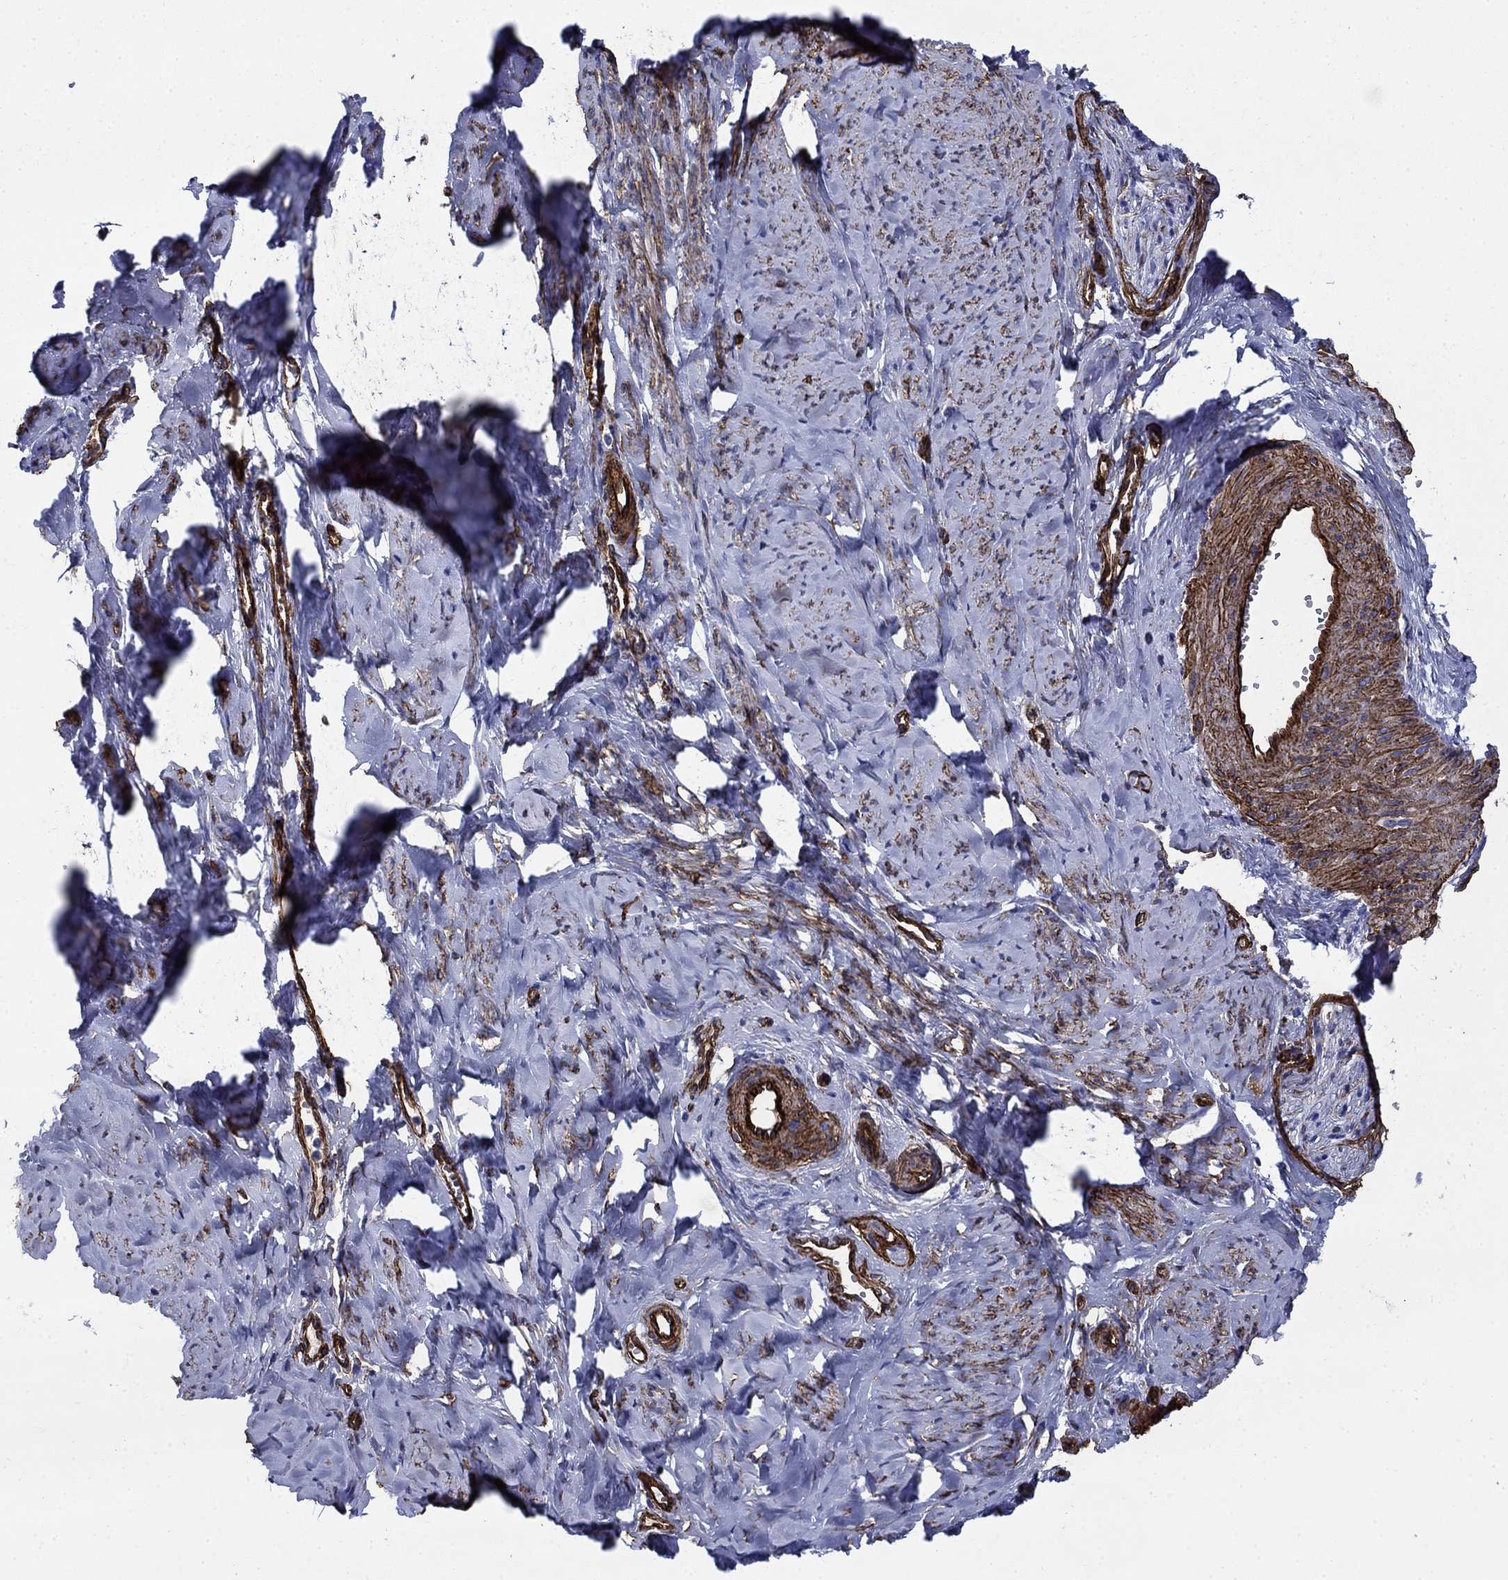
{"staining": {"intensity": "strong", "quantity": "25%-75%", "location": "cytoplasmic/membranous"}, "tissue": "smooth muscle", "cell_type": "Smooth muscle cells", "image_type": "normal", "snomed": [{"axis": "morphology", "description": "Normal tissue, NOS"}, {"axis": "topography", "description": "Smooth muscle"}], "caption": "The micrograph shows a brown stain indicating the presence of a protein in the cytoplasmic/membranous of smooth muscle cells in smooth muscle. (Stains: DAB (3,3'-diaminobenzidine) in brown, nuclei in blue, Microscopy: brightfield microscopy at high magnification).", "gene": "VTN", "patient": {"sex": "female", "age": 48}}